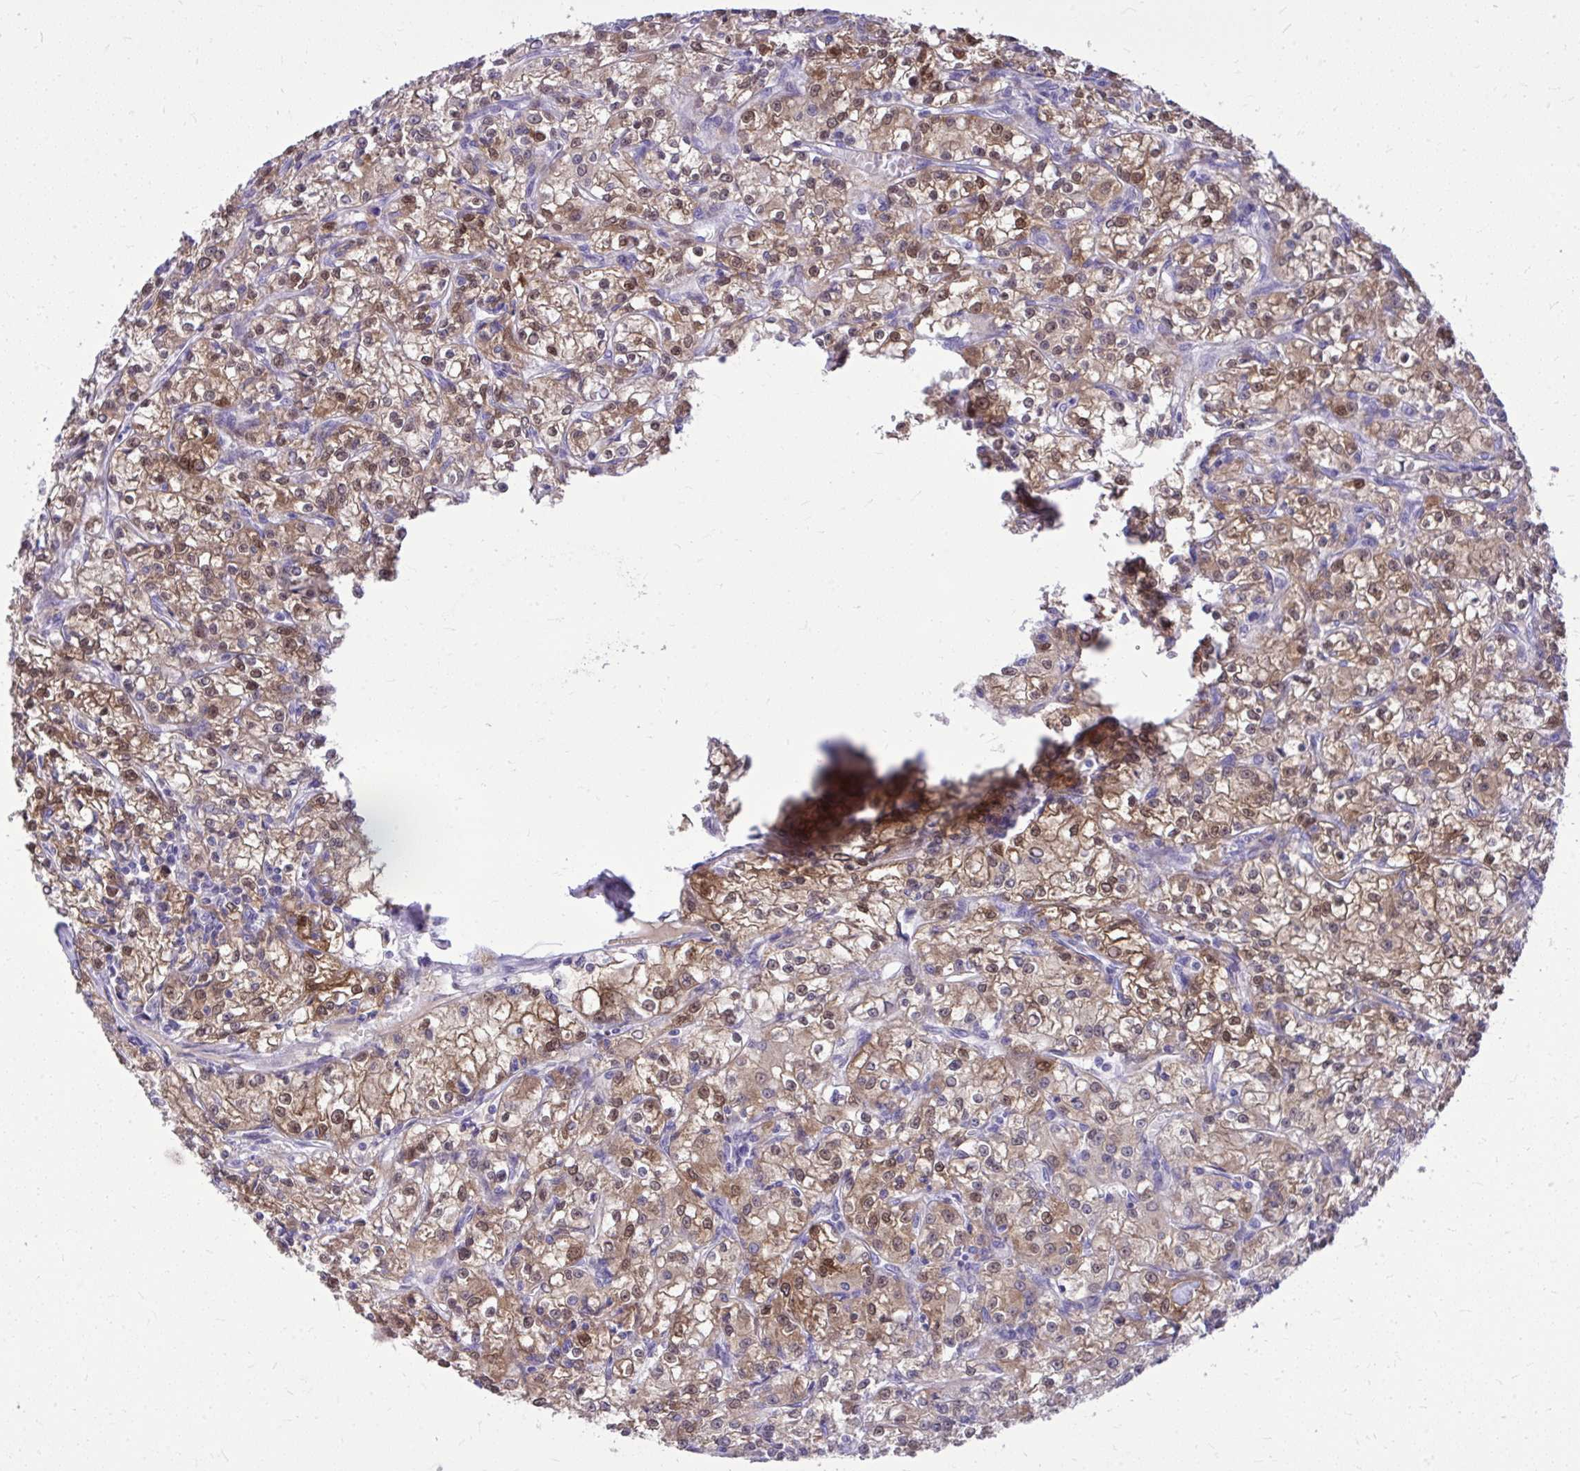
{"staining": {"intensity": "moderate", "quantity": ">75%", "location": "cytoplasmic/membranous,nuclear"}, "tissue": "renal cancer", "cell_type": "Tumor cells", "image_type": "cancer", "snomed": [{"axis": "morphology", "description": "Adenocarcinoma, NOS"}, {"axis": "topography", "description": "Kidney"}], "caption": "A brown stain labels moderate cytoplasmic/membranous and nuclear positivity of a protein in human renal adenocarcinoma tumor cells.", "gene": "NNMT", "patient": {"sex": "female", "age": 59}}